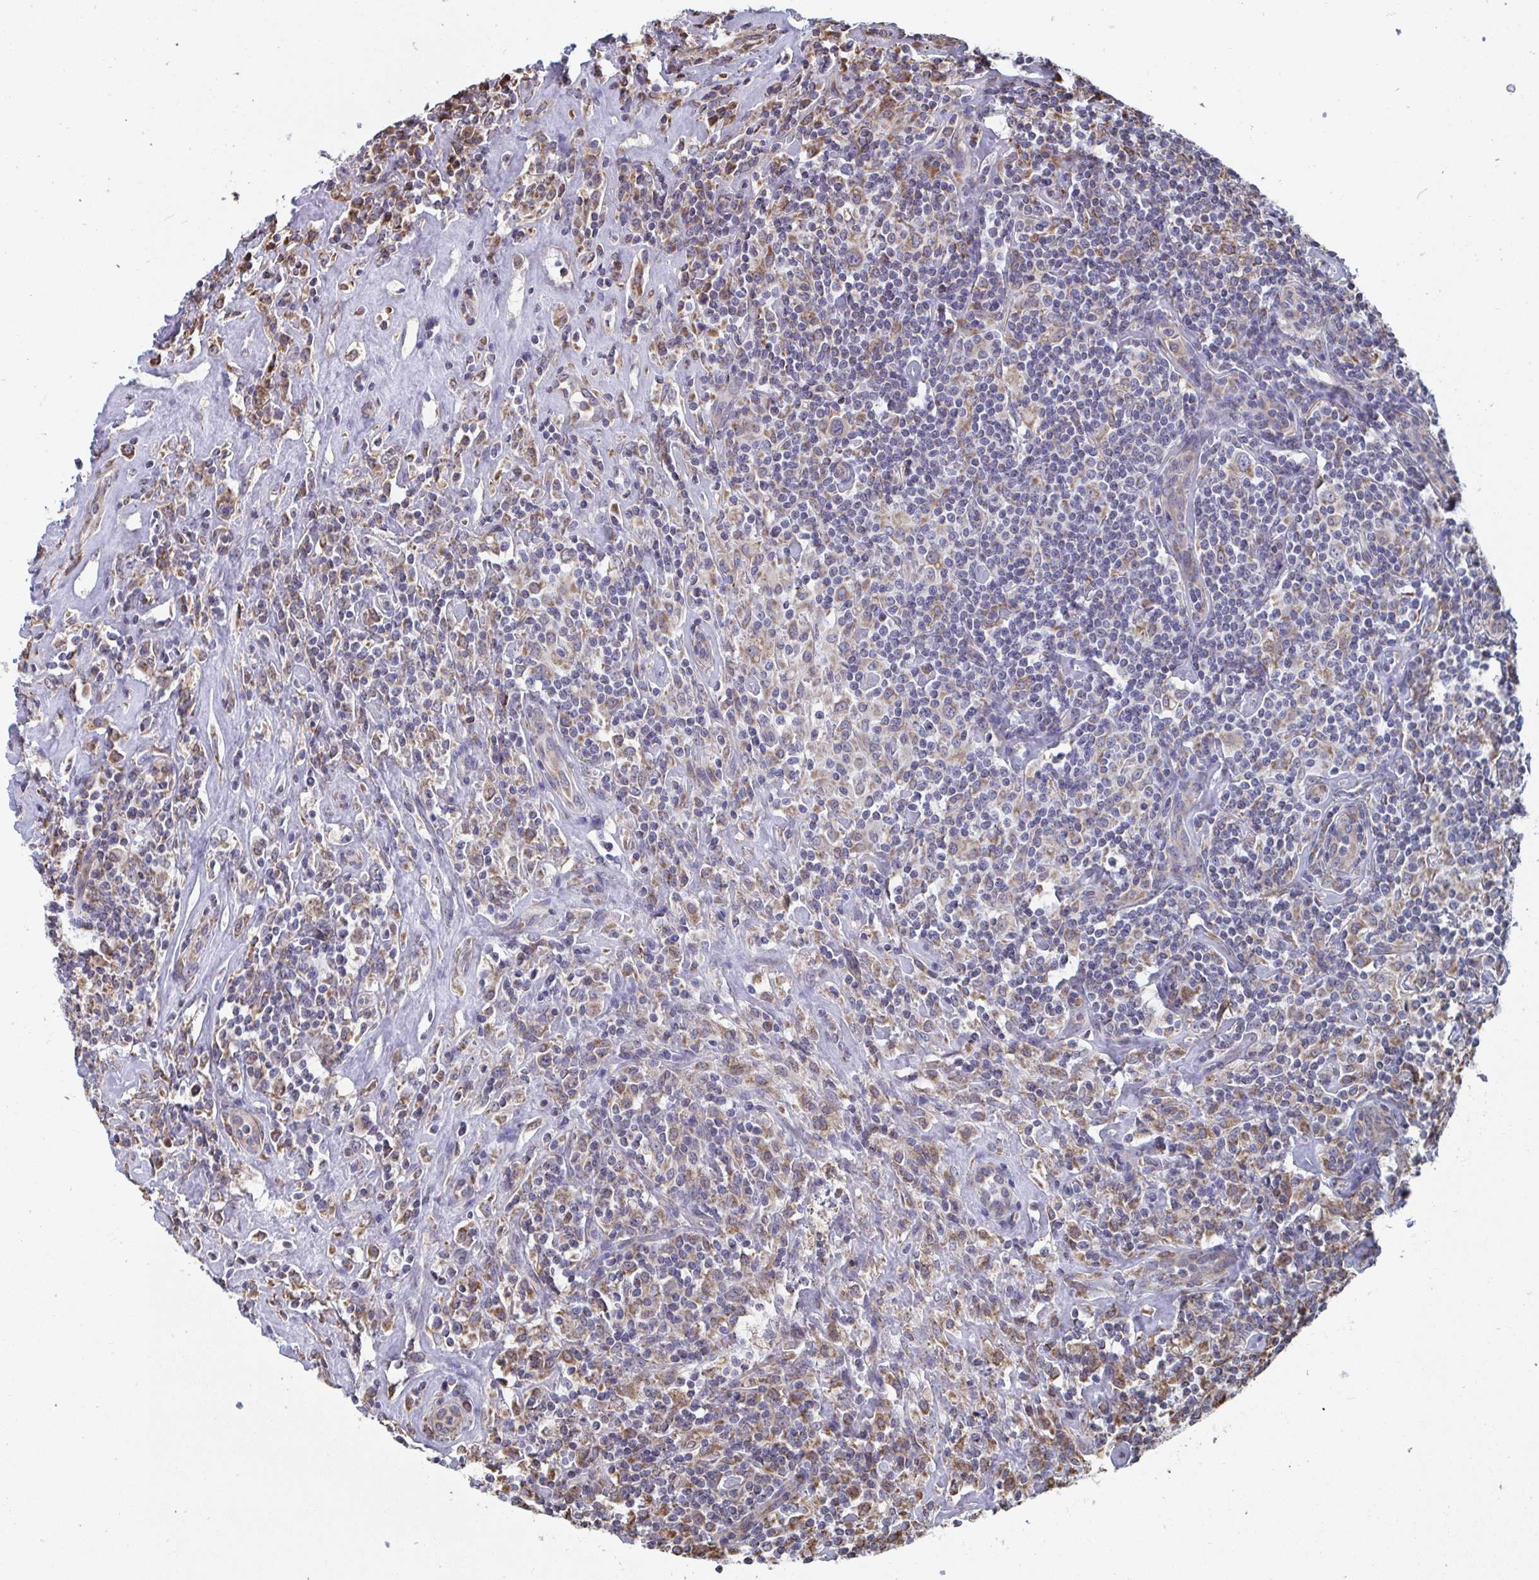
{"staining": {"intensity": "moderate", "quantity": ">75%", "location": "cytoplasmic/membranous"}, "tissue": "lymphoma", "cell_type": "Tumor cells", "image_type": "cancer", "snomed": [{"axis": "morphology", "description": "Hodgkin's disease, NOS"}, {"axis": "morphology", "description": "Hodgkin's lymphoma, nodular sclerosis"}, {"axis": "topography", "description": "Lymph node"}], "caption": "IHC (DAB) staining of Hodgkin's disease displays moderate cytoplasmic/membranous protein positivity in about >75% of tumor cells.", "gene": "ELAVL1", "patient": {"sex": "female", "age": 10}}